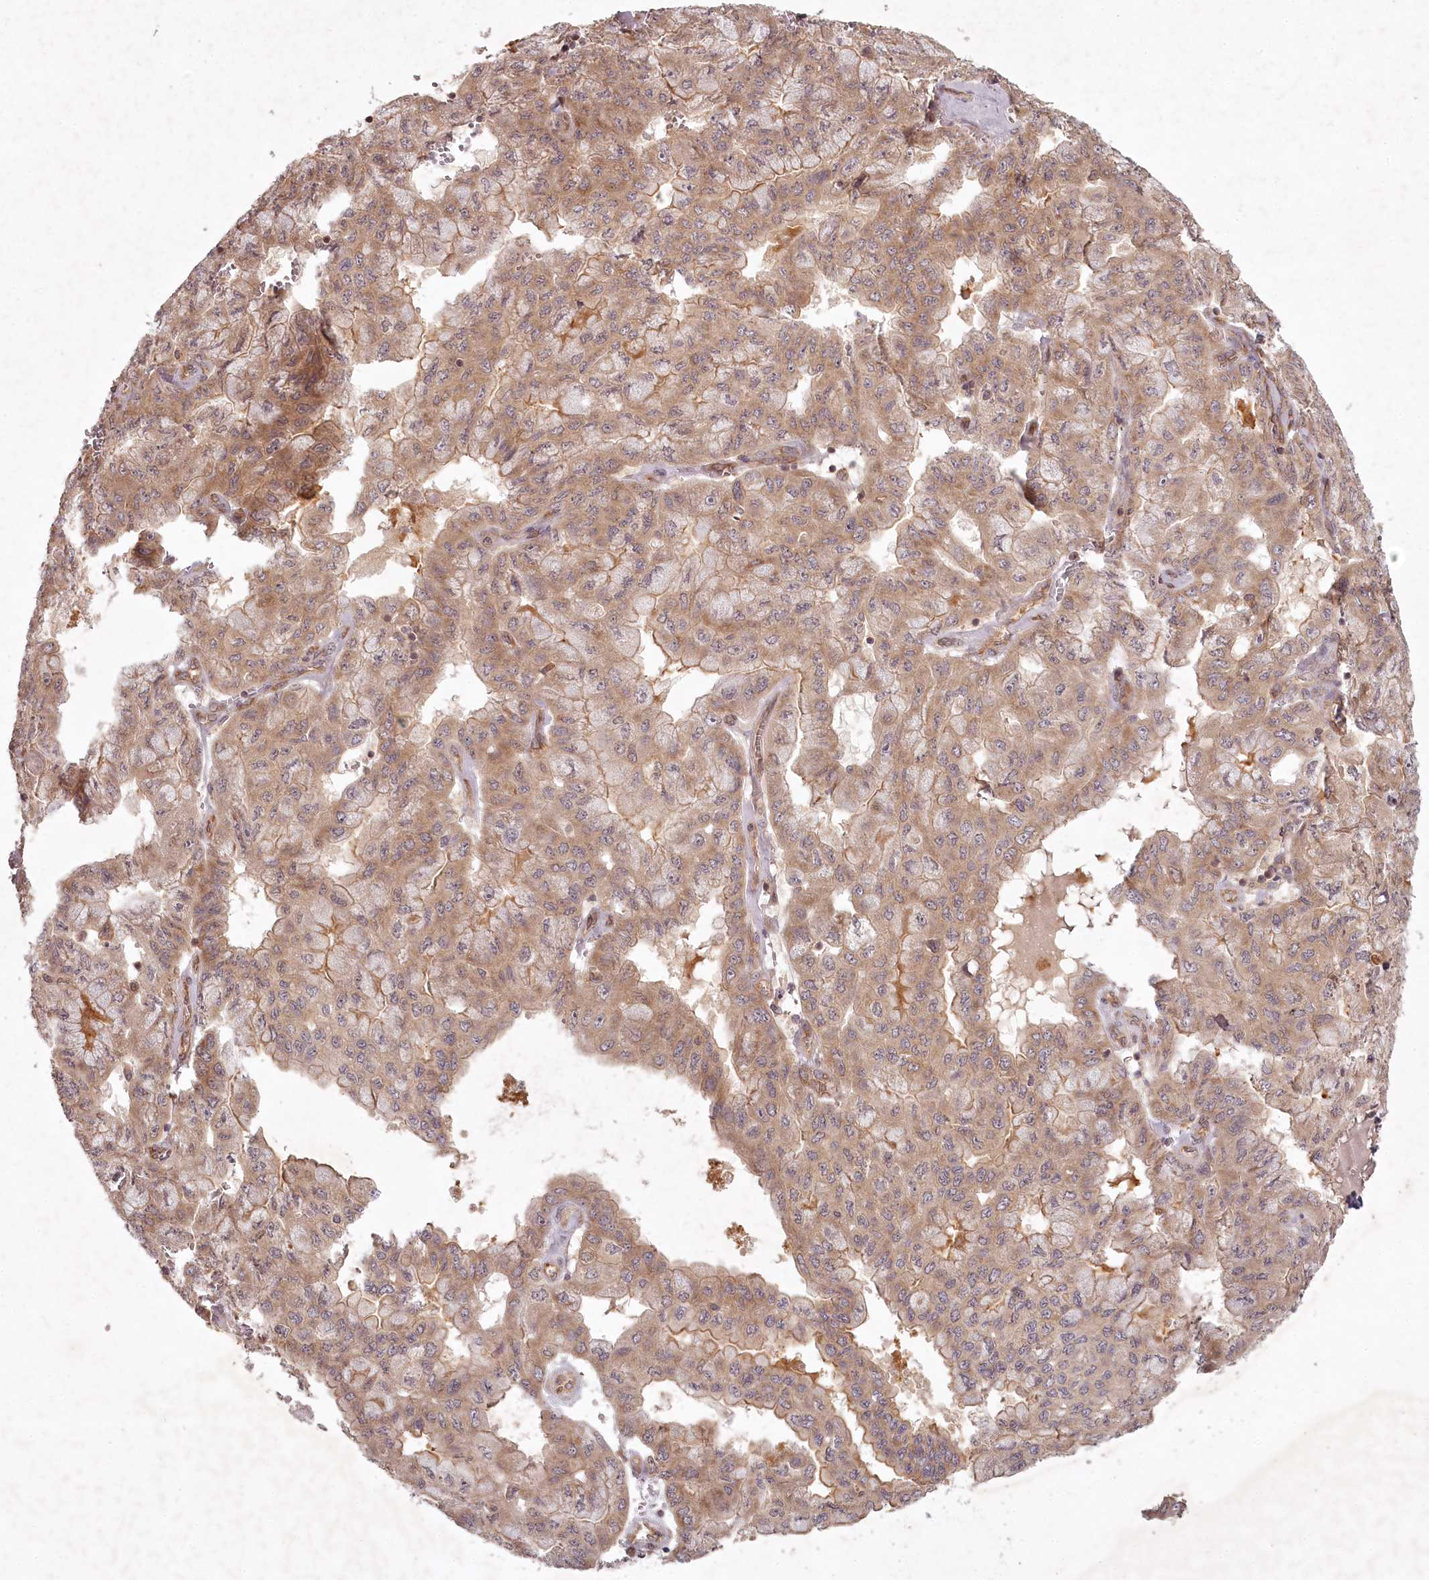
{"staining": {"intensity": "moderate", "quantity": ">75%", "location": "cytoplasmic/membranous"}, "tissue": "pancreatic cancer", "cell_type": "Tumor cells", "image_type": "cancer", "snomed": [{"axis": "morphology", "description": "Adenocarcinoma, NOS"}, {"axis": "topography", "description": "Pancreas"}], "caption": "This is an image of immunohistochemistry staining of pancreatic cancer, which shows moderate positivity in the cytoplasmic/membranous of tumor cells.", "gene": "TMIE", "patient": {"sex": "male", "age": 51}}